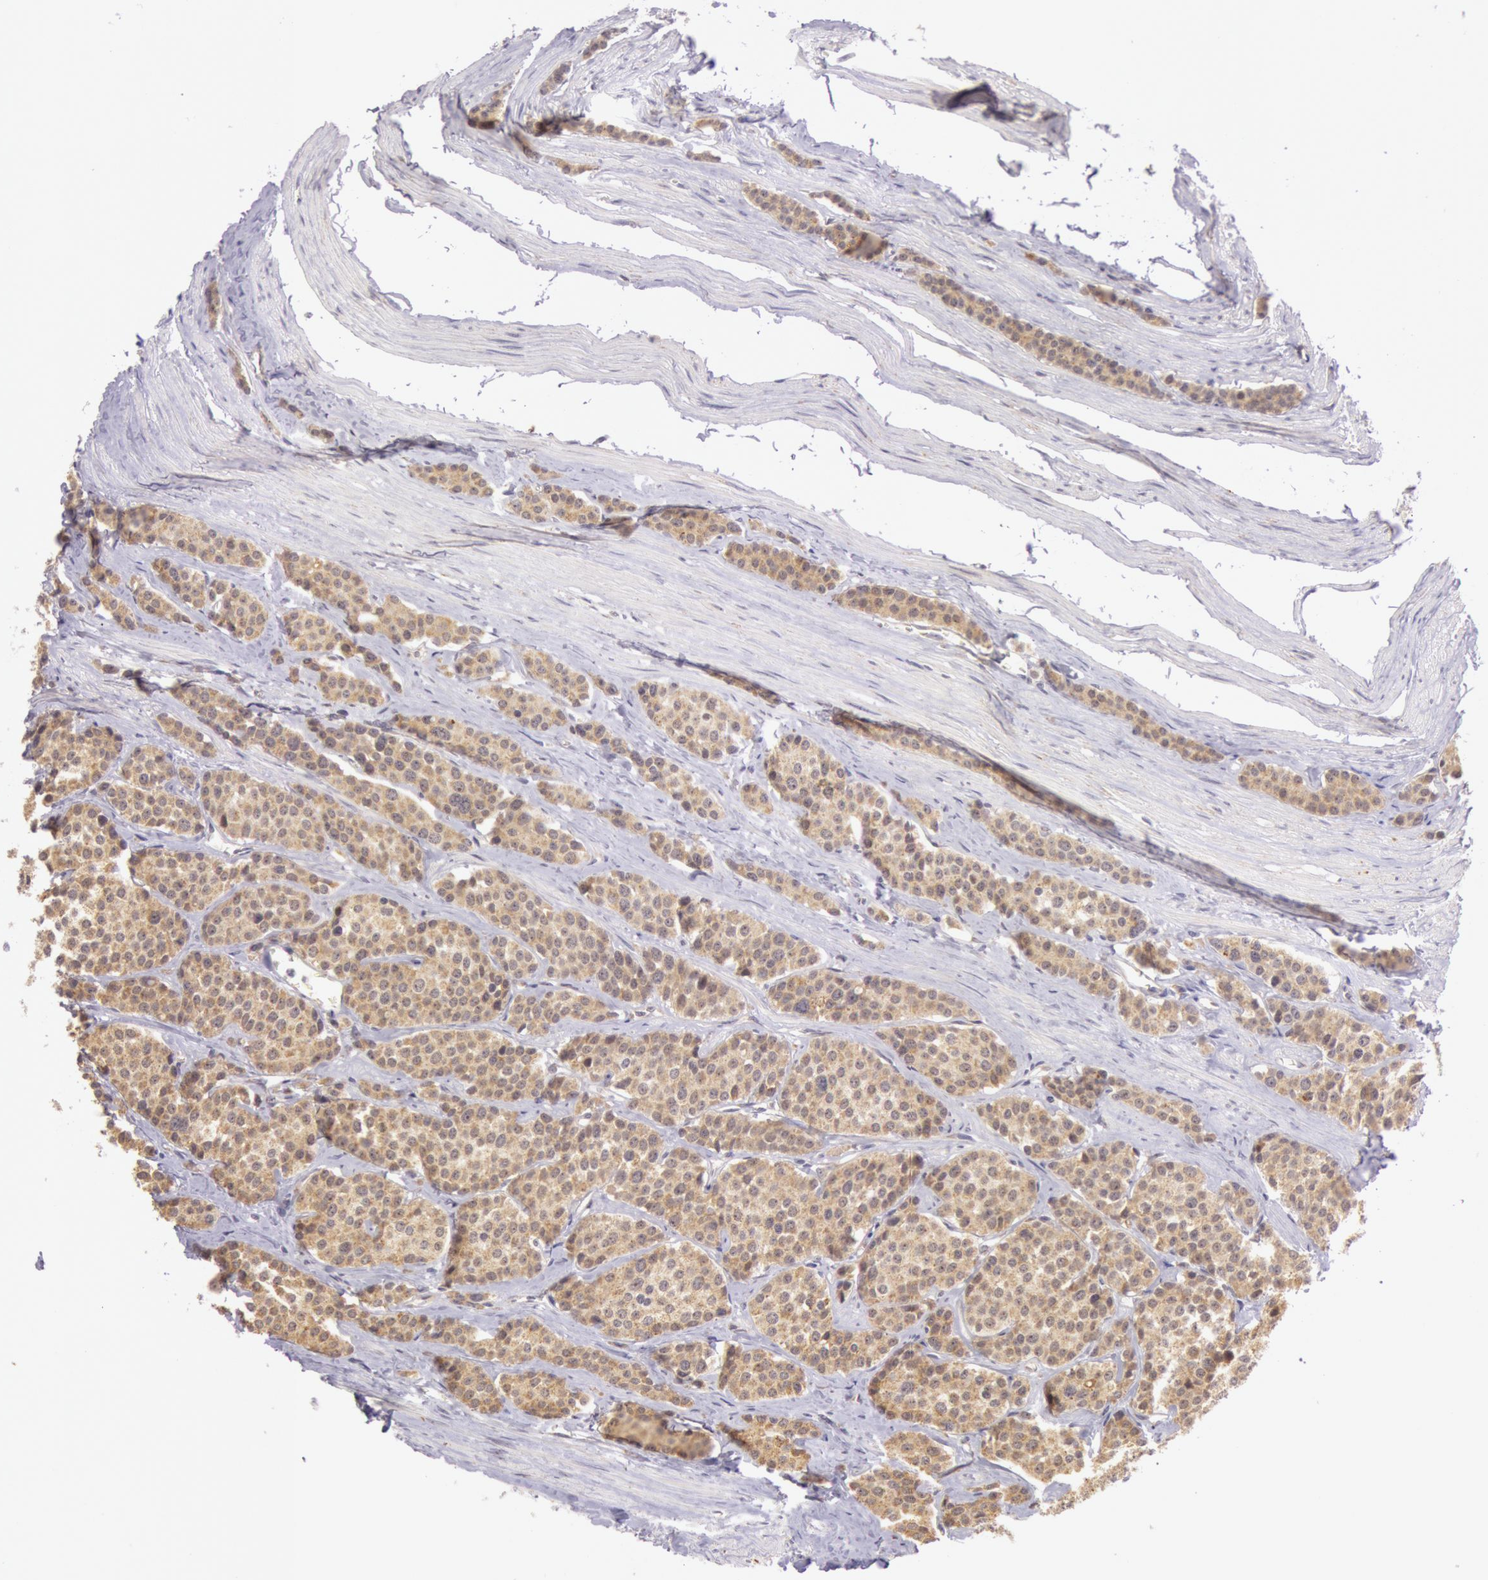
{"staining": {"intensity": "moderate", "quantity": ">75%", "location": "cytoplasmic/membranous"}, "tissue": "carcinoid", "cell_type": "Tumor cells", "image_type": "cancer", "snomed": [{"axis": "morphology", "description": "Carcinoid, malignant, NOS"}, {"axis": "topography", "description": "Small intestine"}], "caption": "A brown stain labels moderate cytoplasmic/membranous staining of a protein in human carcinoid tumor cells.", "gene": "CDK16", "patient": {"sex": "male", "age": 60}}